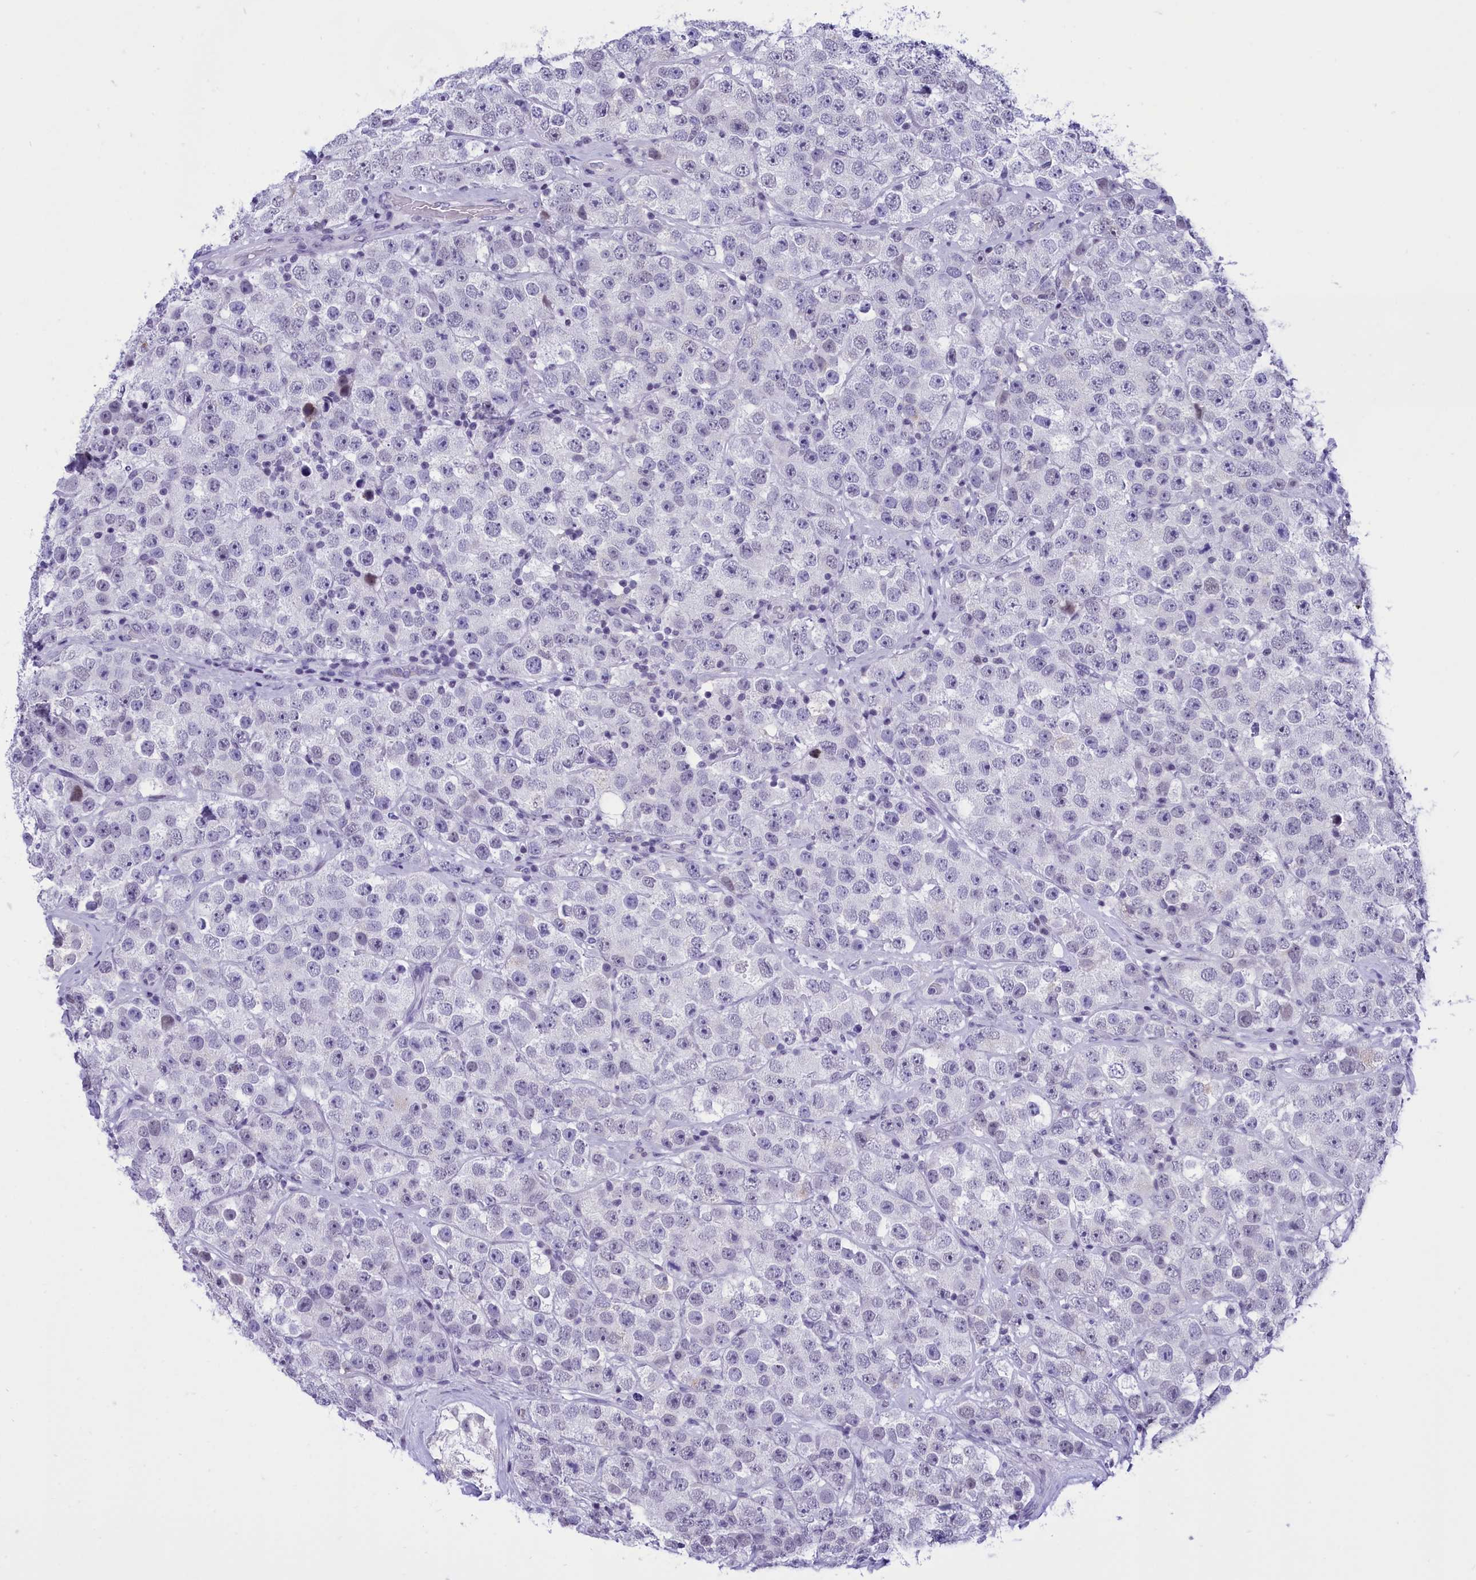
{"staining": {"intensity": "negative", "quantity": "none", "location": "none"}, "tissue": "testis cancer", "cell_type": "Tumor cells", "image_type": "cancer", "snomed": [{"axis": "morphology", "description": "Seminoma, NOS"}, {"axis": "topography", "description": "Testis"}], "caption": "Immunohistochemical staining of testis cancer (seminoma) reveals no significant expression in tumor cells.", "gene": "SPIRE2", "patient": {"sex": "male", "age": 28}}